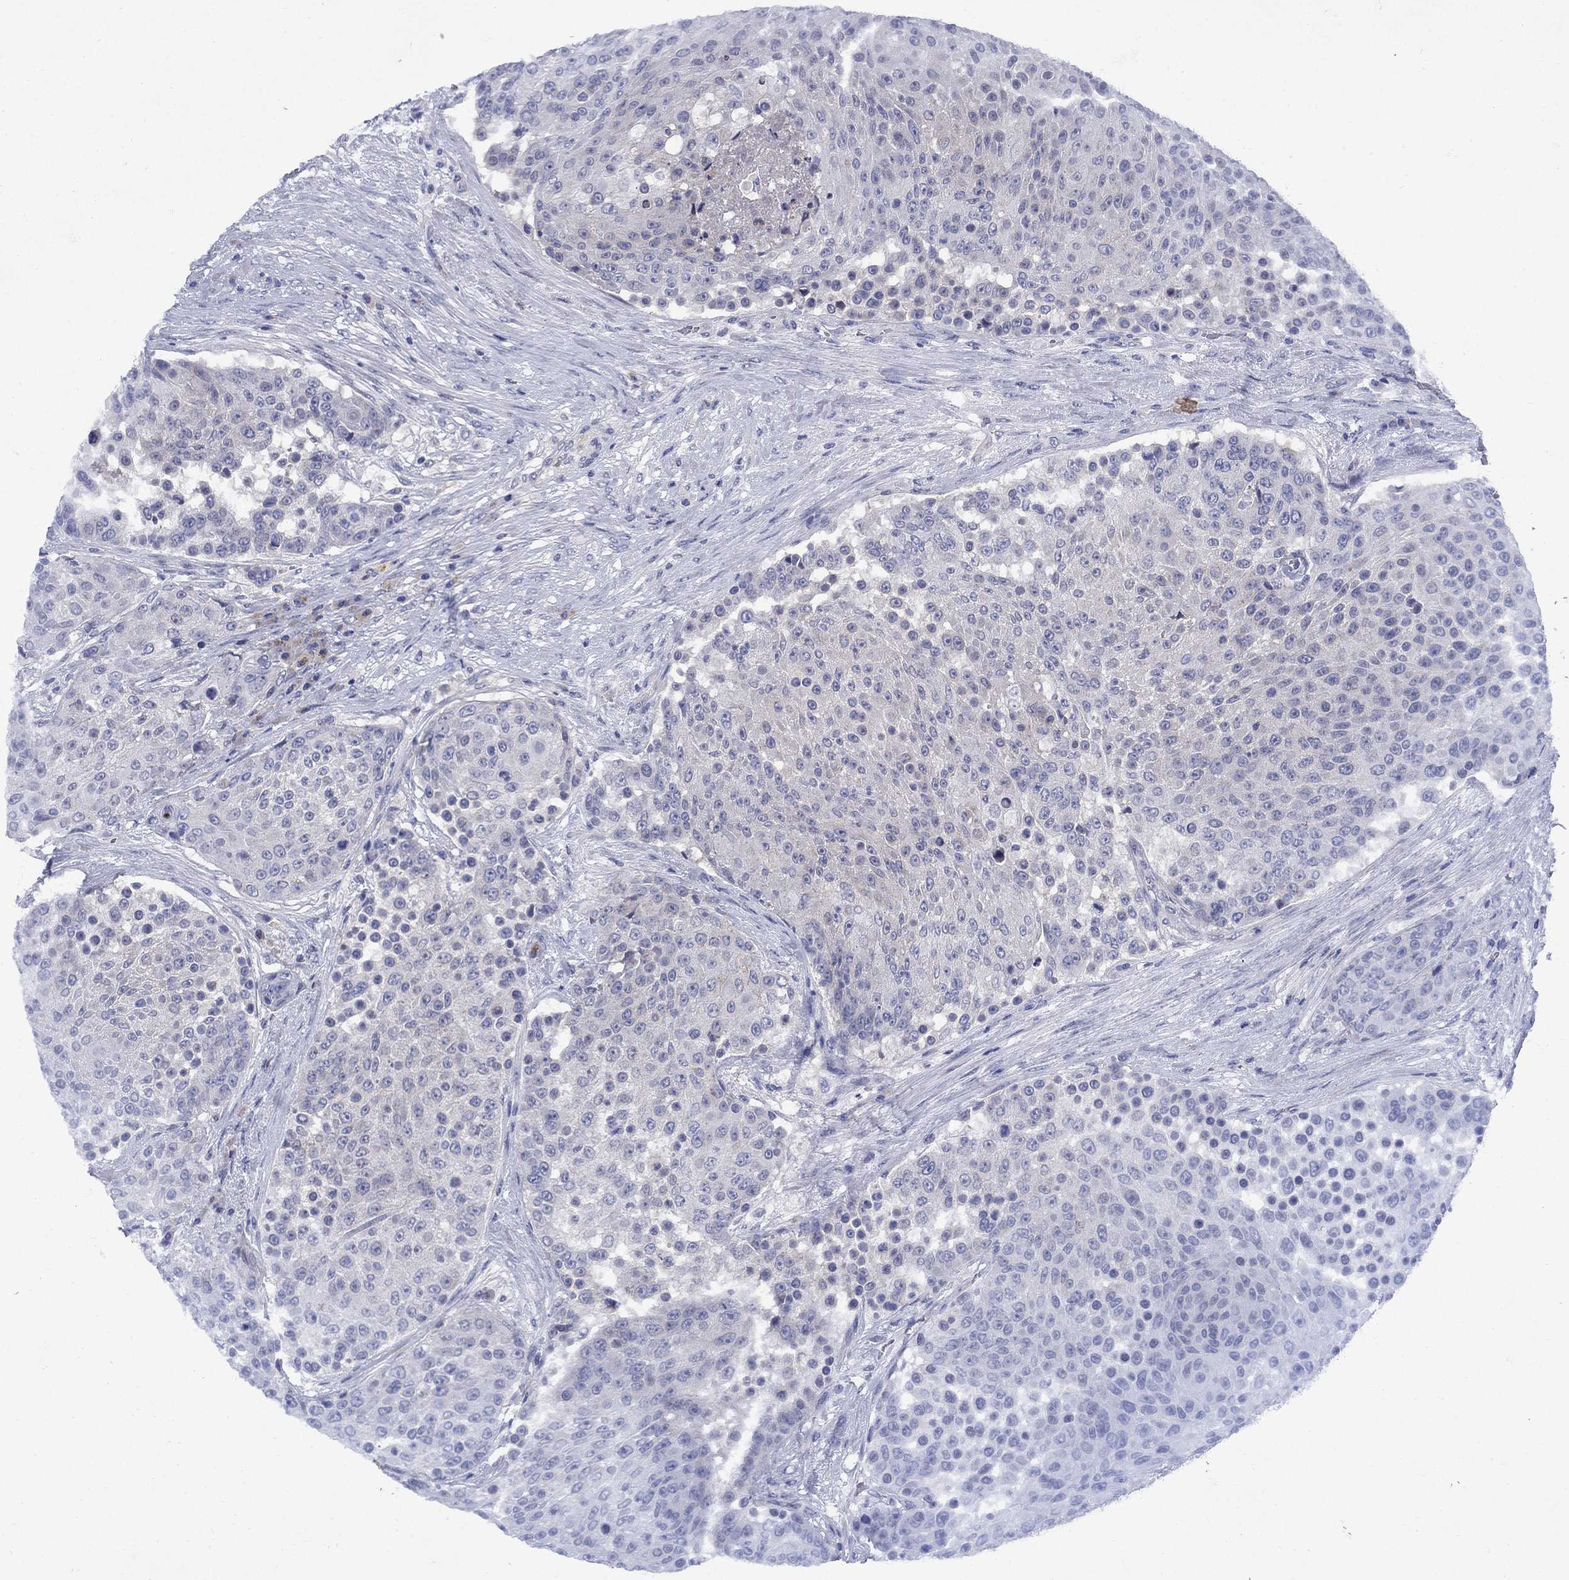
{"staining": {"intensity": "negative", "quantity": "none", "location": "none"}, "tissue": "urothelial cancer", "cell_type": "Tumor cells", "image_type": "cancer", "snomed": [{"axis": "morphology", "description": "Urothelial carcinoma, High grade"}, {"axis": "topography", "description": "Urinary bladder"}], "caption": "Tumor cells are negative for brown protein staining in urothelial cancer.", "gene": "STAB2", "patient": {"sex": "female", "age": 63}}